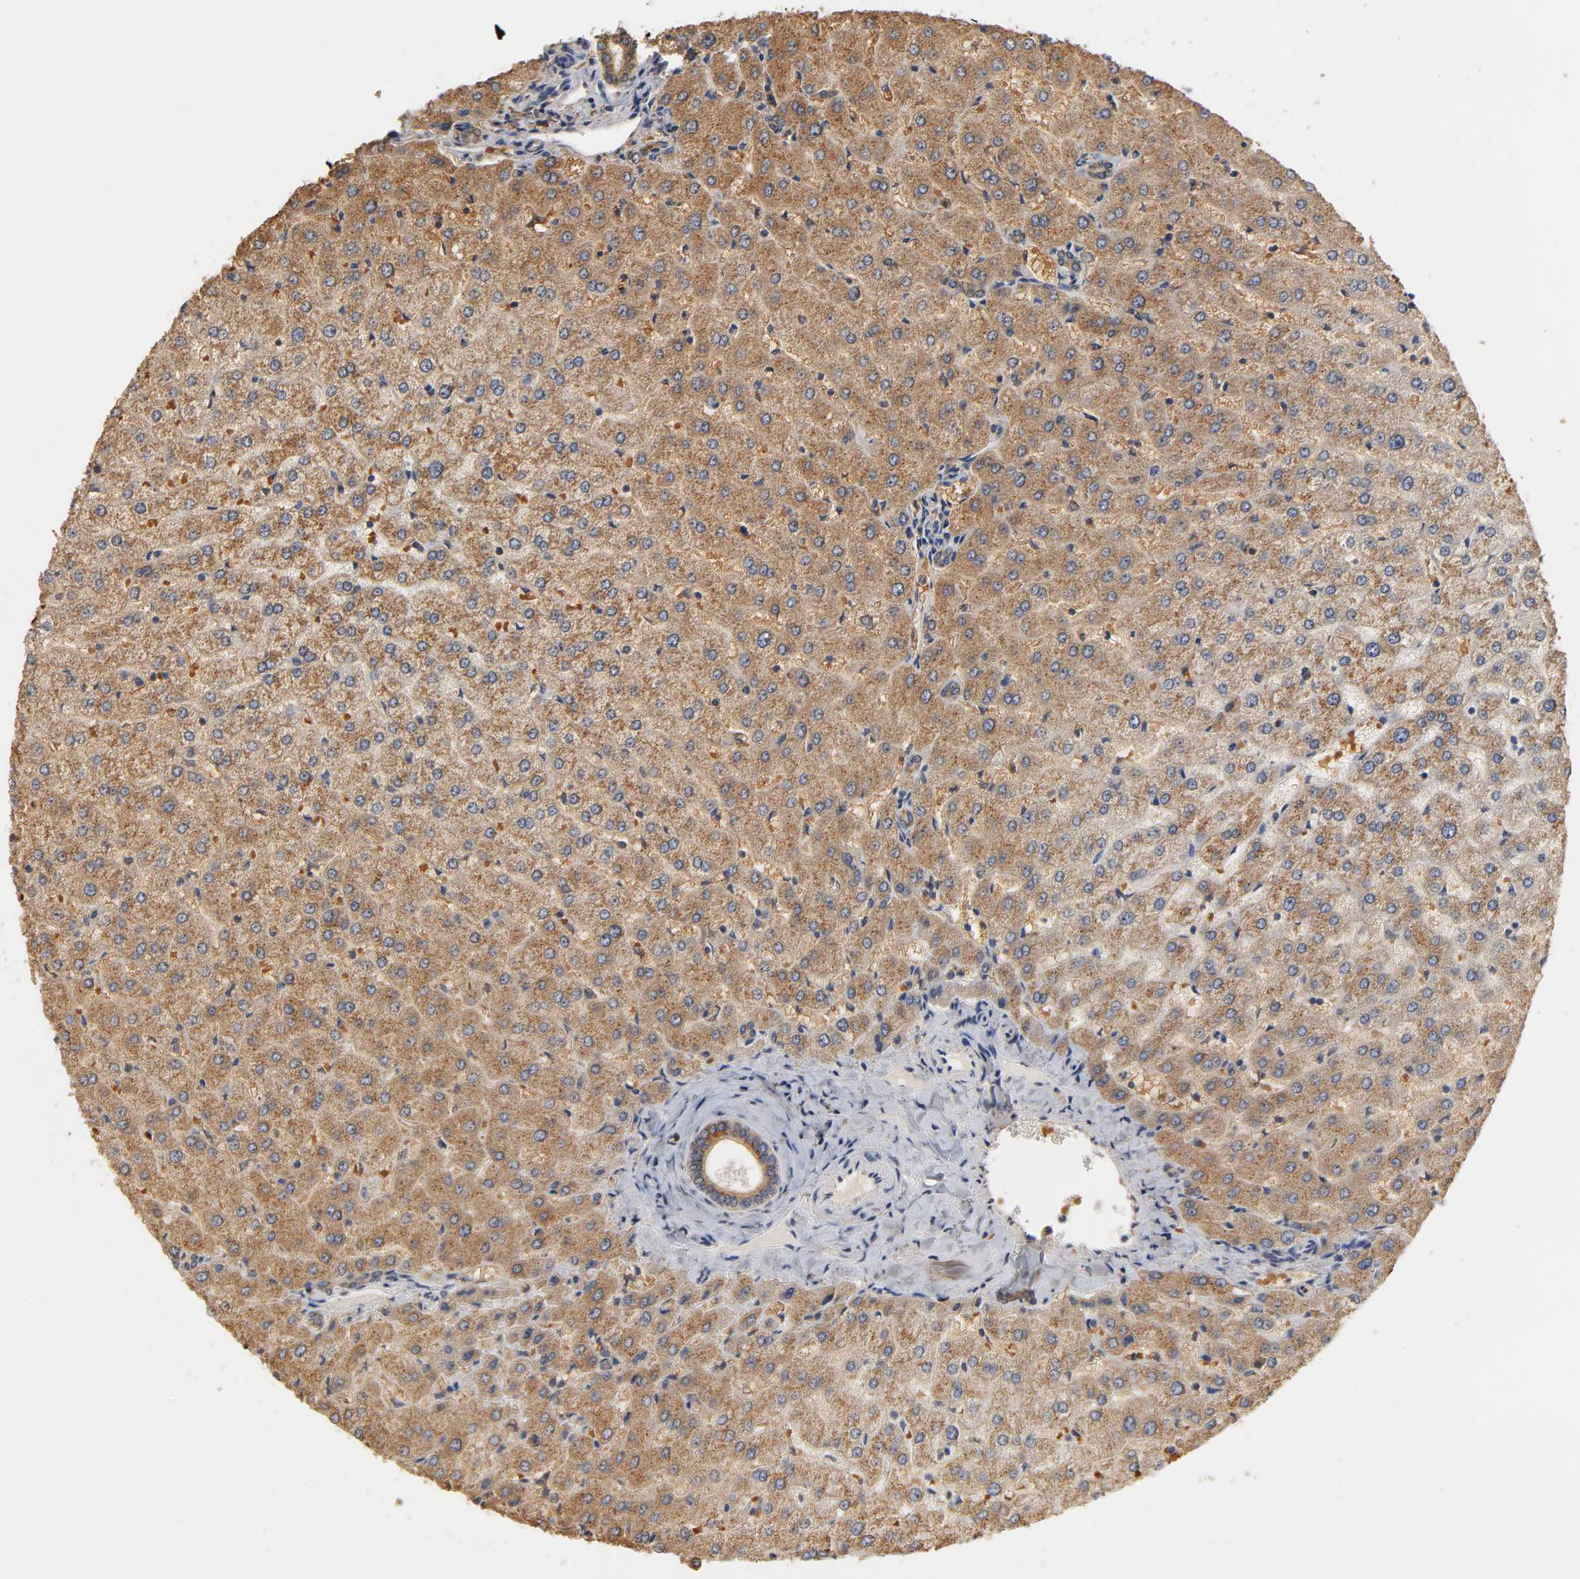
{"staining": {"intensity": "weak", "quantity": ">75%", "location": "cytoplasmic/membranous"}, "tissue": "liver", "cell_type": "Cholangiocytes", "image_type": "normal", "snomed": [{"axis": "morphology", "description": "Normal tissue, NOS"}, {"axis": "morphology", "description": "Fibrosis, NOS"}, {"axis": "topography", "description": "Liver"}], "caption": "The histopathology image reveals staining of unremarkable liver, revealing weak cytoplasmic/membranous protein staining (brown color) within cholangiocytes. (IHC, brightfield microscopy, high magnification).", "gene": "PKN1", "patient": {"sex": "female", "age": 29}}